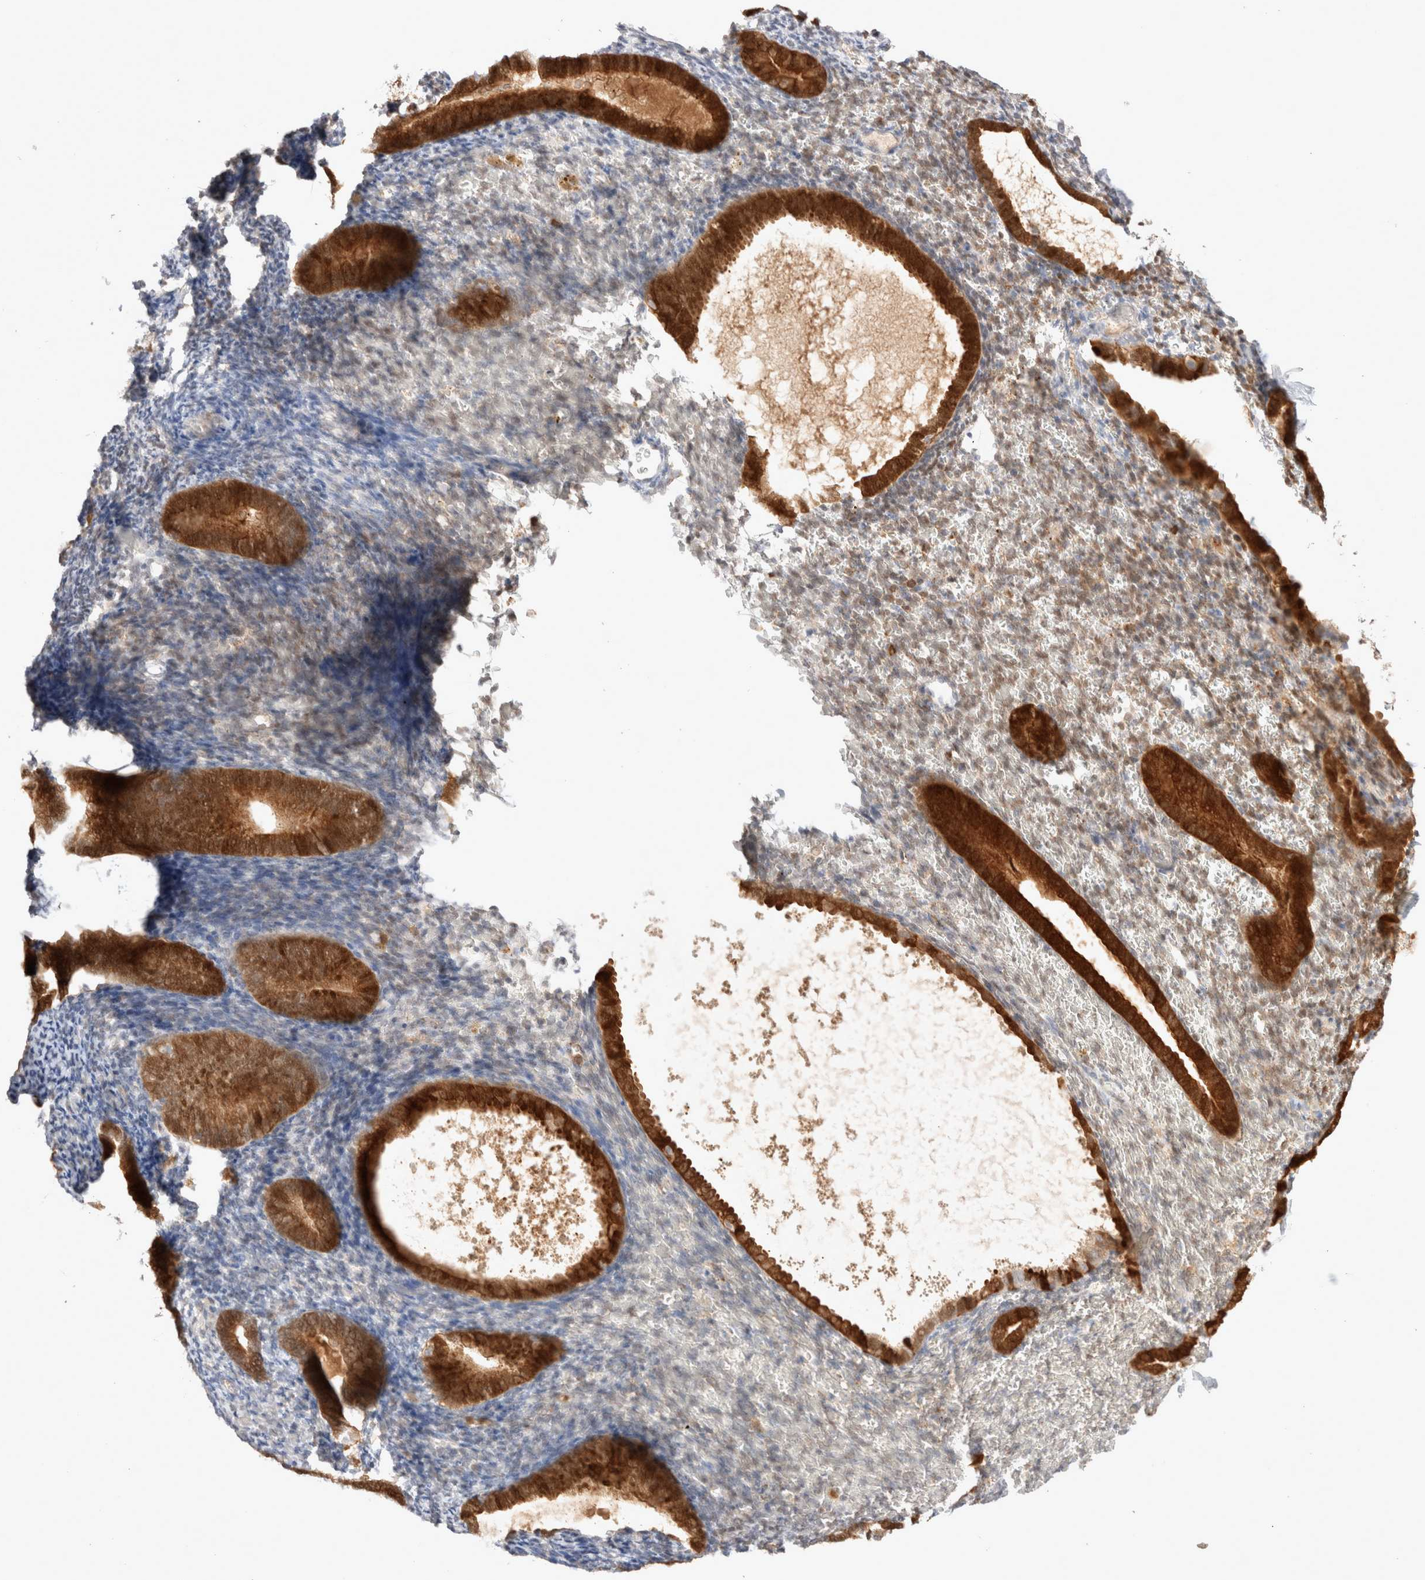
{"staining": {"intensity": "moderate", "quantity": "25%-75%", "location": "nuclear"}, "tissue": "endometrium", "cell_type": "Cells in endometrial stroma", "image_type": "normal", "snomed": [{"axis": "morphology", "description": "Normal tissue, NOS"}, {"axis": "topography", "description": "Endometrium"}], "caption": "Human endometrium stained for a protein (brown) exhibits moderate nuclear positive expression in about 25%-75% of cells in endometrial stroma.", "gene": "STARD10", "patient": {"sex": "female", "age": 51}}